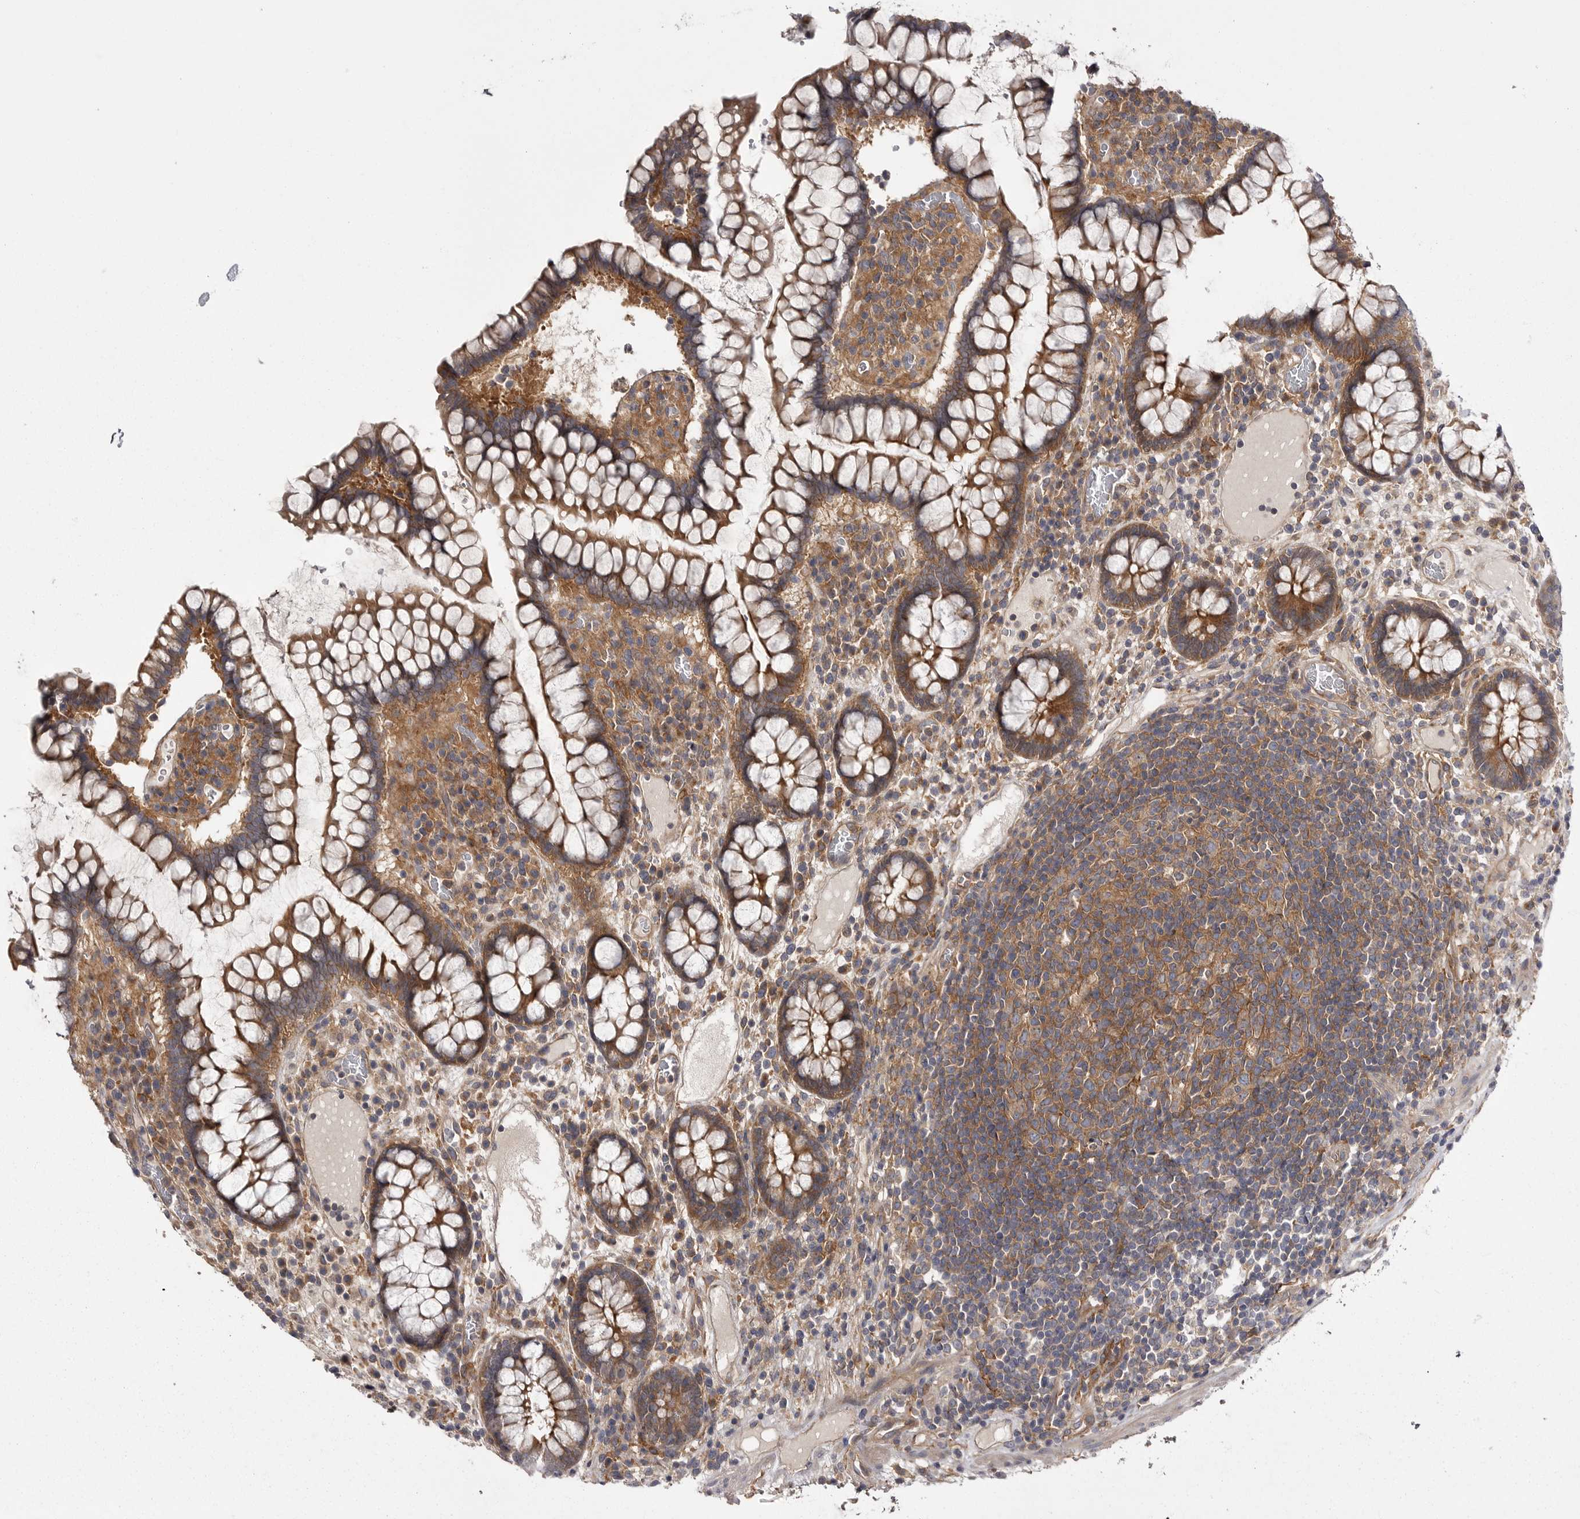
{"staining": {"intensity": "moderate", "quantity": ">75%", "location": "cytoplasmic/membranous"}, "tissue": "colon", "cell_type": "Endothelial cells", "image_type": "normal", "snomed": [{"axis": "morphology", "description": "Normal tissue, NOS"}, {"axis": "topography", "description": "Colon"}], "caption": "Colon stained for a protein (brown) demonstrates moderate cytoplasmic/membranous positive expression in about >75% of endothelial cells.", "gene": "OSBPL9", "patient": {"sex": "female", "age": 79}}